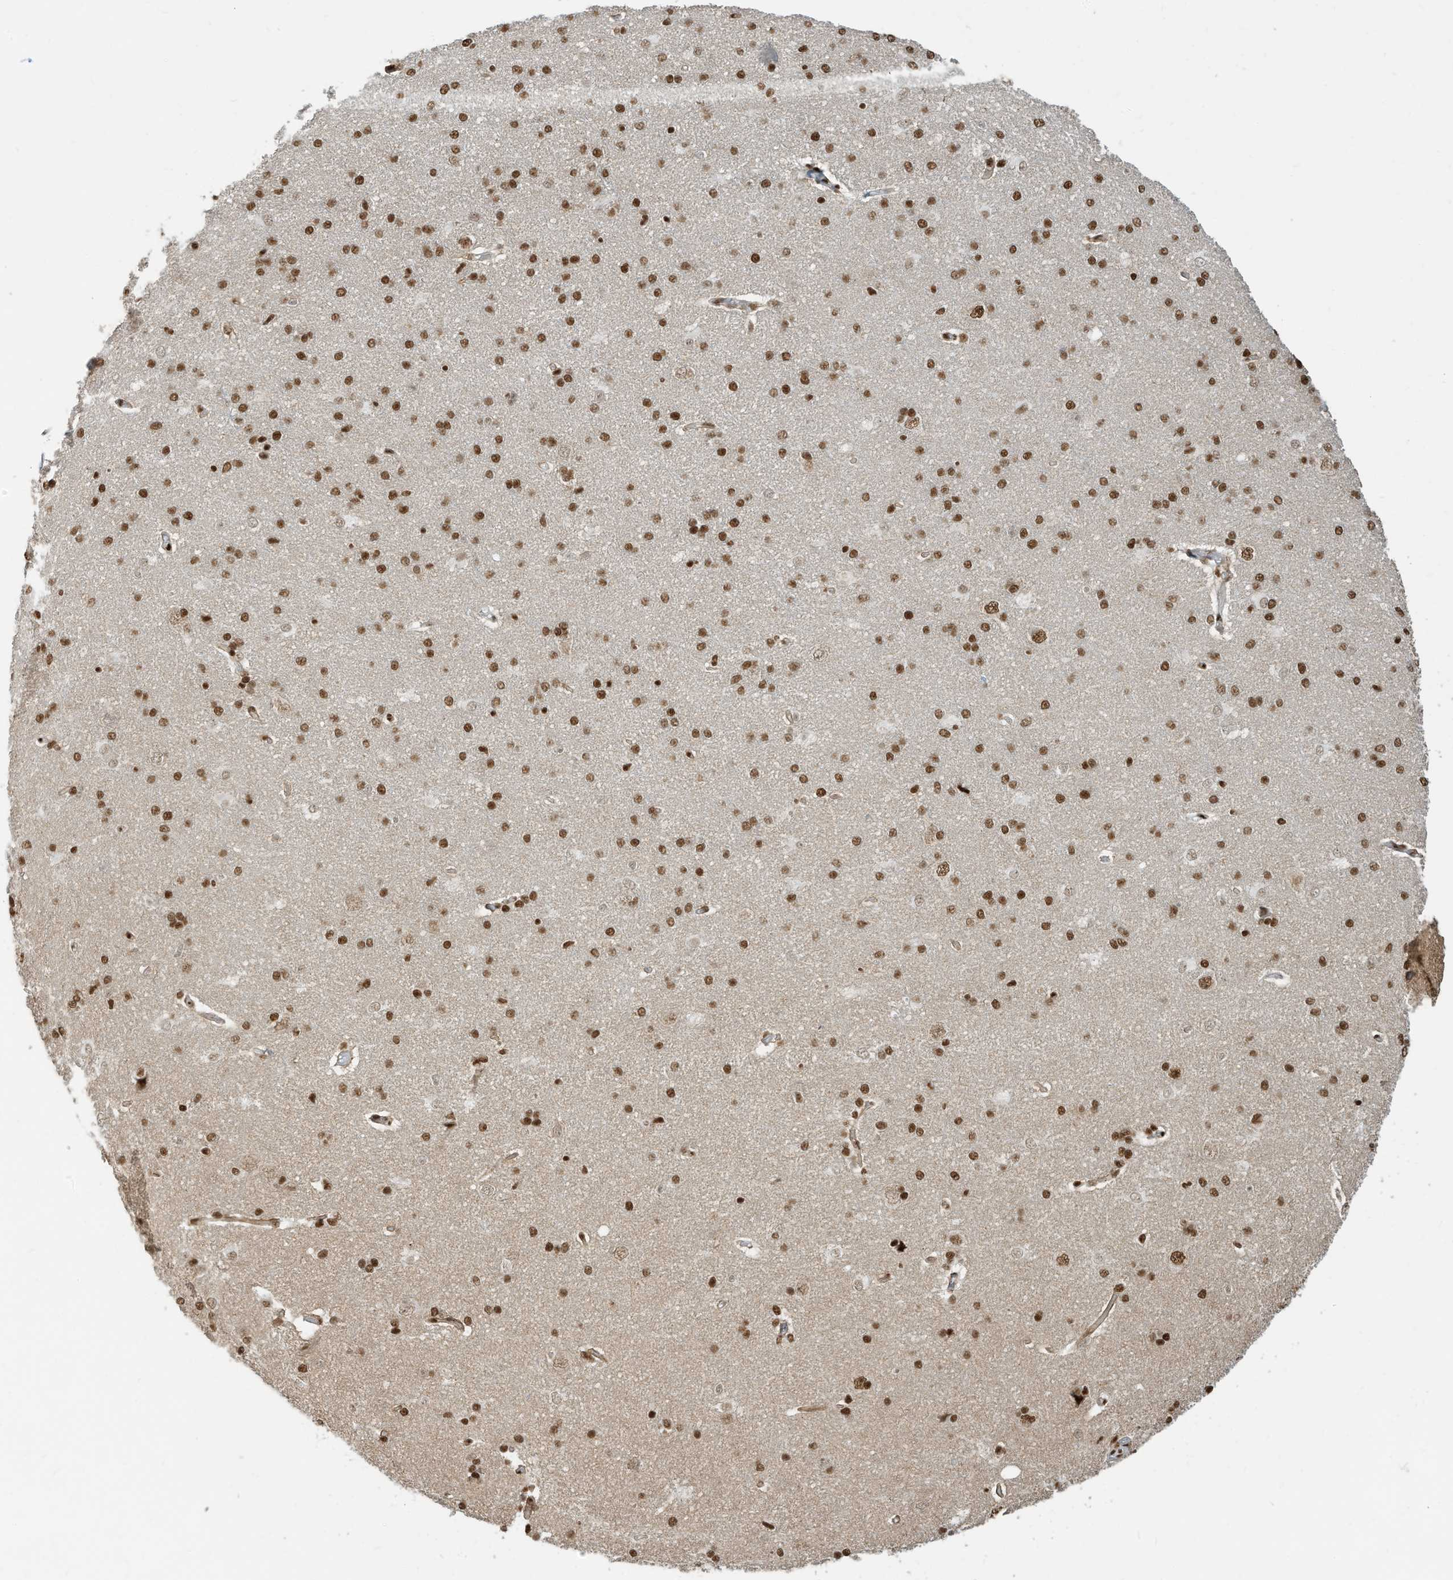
{"staining": {"intensity": "moderate", "quantity": ">75%", "location": "nuclear"}, "tissue": "cerebral cortex", "cell_type": "Endothelial cells", "image_type": "normal", "snomed": [{"axis": "morphology", "description": "Normal tissue, NOS"}, {"axis": "topography", "description": "Cerebral cortex"}], "caption": "A histopathology image of cerebral cortex stained for a protein shows moderate nuclear brown staining in endothelial cells. (Stains: DAB (3,3'-diaminobenzidine) in brown, nuclei in blue, Microscopy: brightfield microscopy at high magnification).", "gene": "SAMD15", "patient": {"sex": "male", "age": 62}}